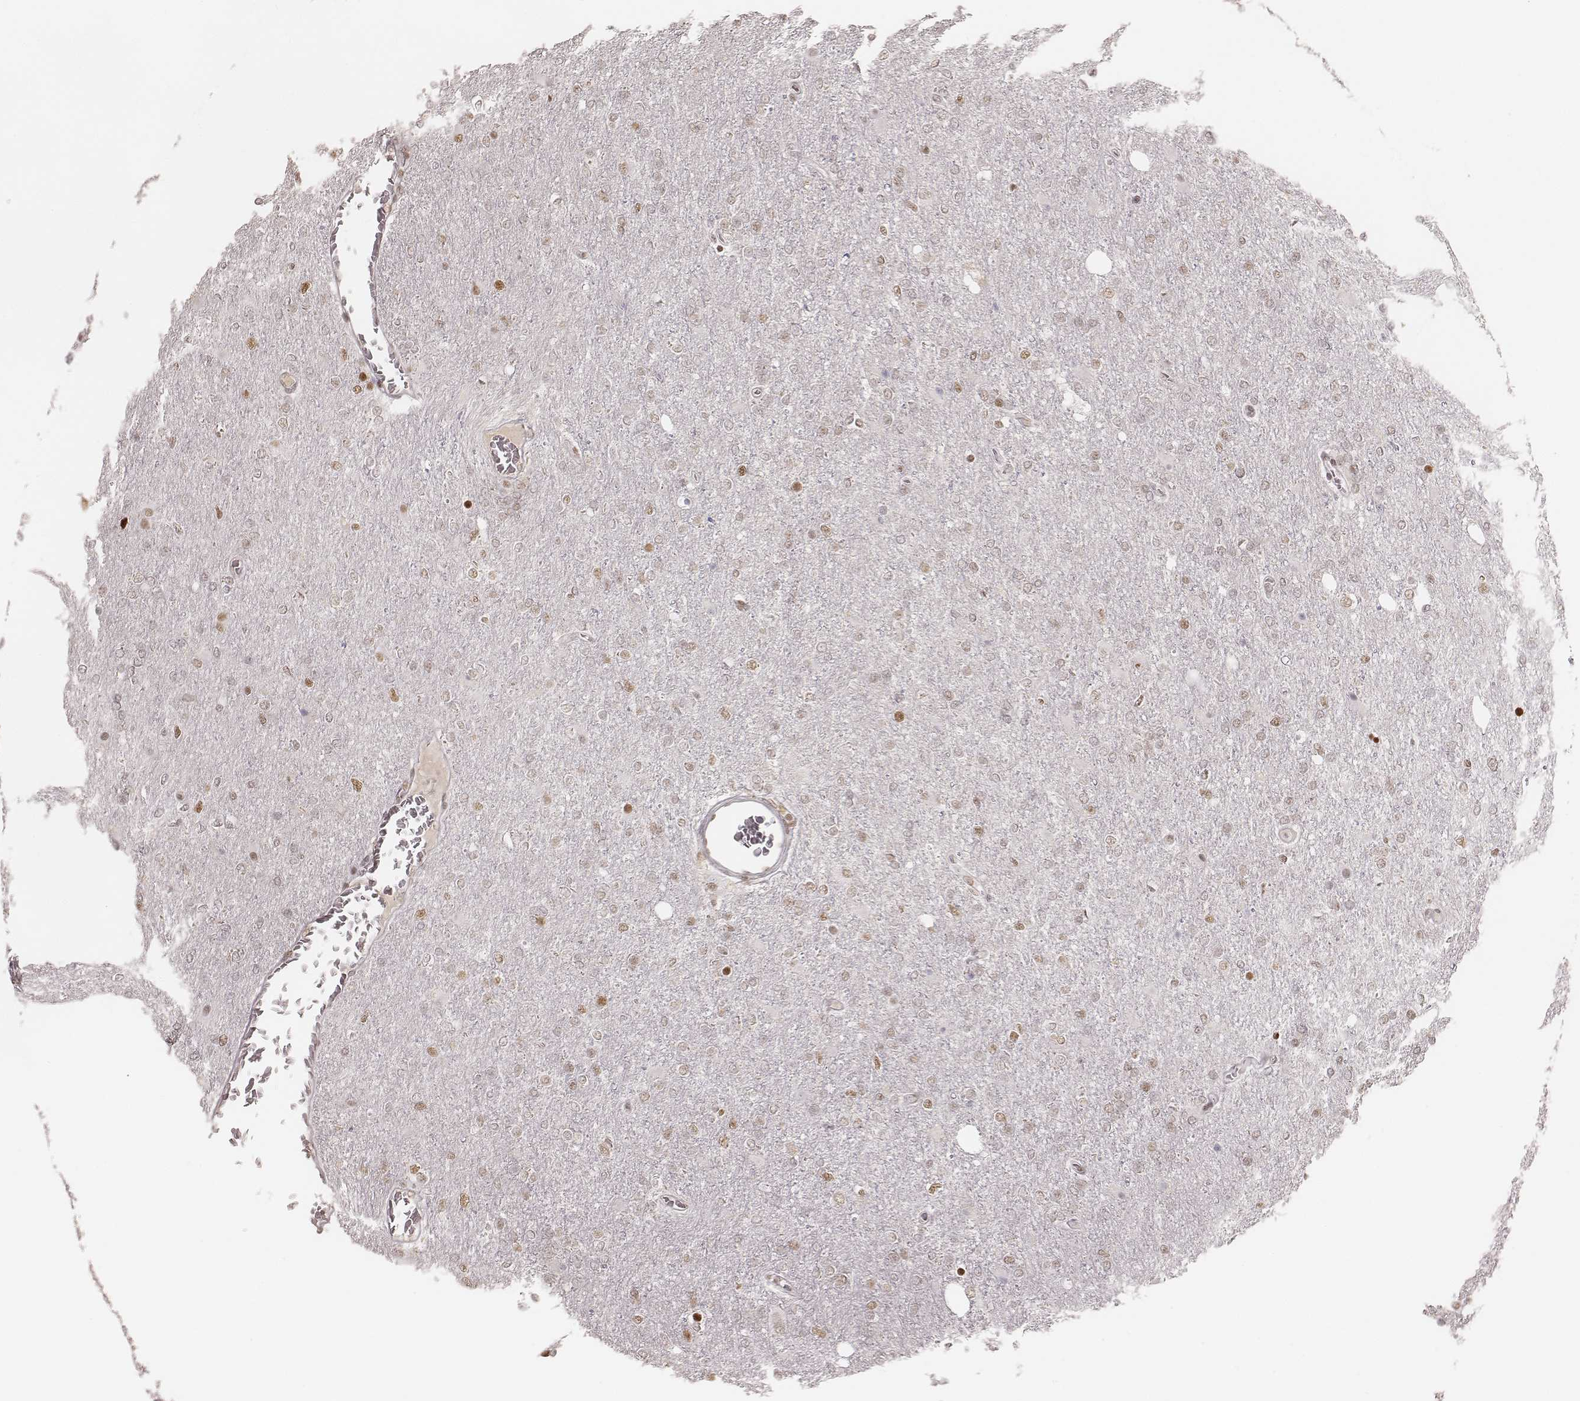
{"staining": {"intensity": "moderate", "quantity": "<25%", "location": "nuclear"}, "tissue": "glioma", "cell_type": "Tumor cells", "image_type": "cancer", "snomed": [{"axis": "morphology", "description": "Glioma, malignant, High grade"}, {"axis": "topography", "description": "Cerebral cortex"}], "caption": "A brown stain highlights moderate nuclear staining of a protein in human glioma tumor cells.", "gene": "HNRNPC", "patient": {"sex": "male", "age": 70}}